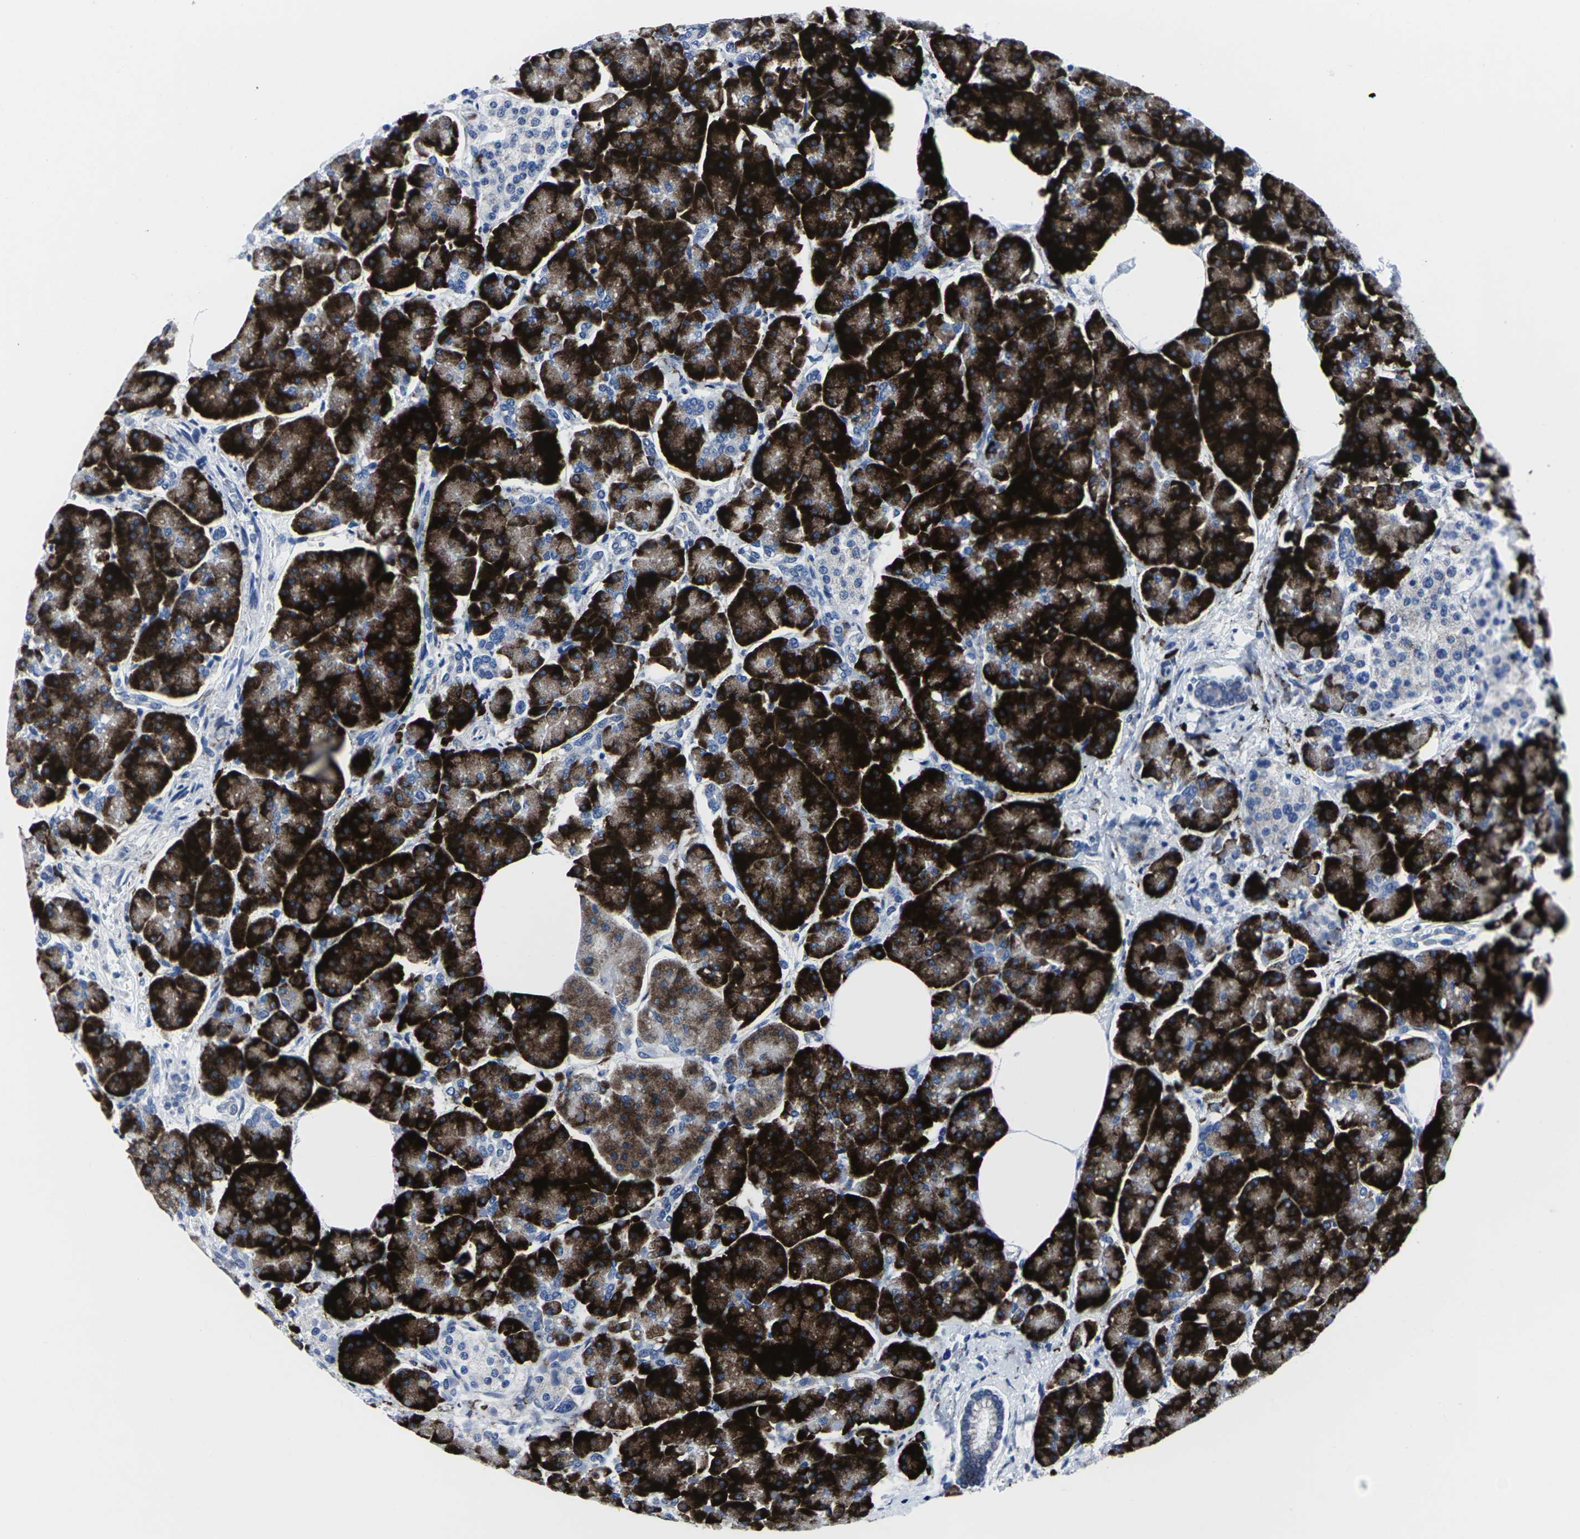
{"staining": {"intensity": "strong", "quantity": ">75%", "location": "cytoplasmic/membranous"}, "tissue": "pancreas", "cell_type": "Exocrine glandular cells", "image_type": "normal", "snomed": [{"axis": "morphology", "description": "Normal tissue, NOS"}, {"axis": "topography", "description": "Pancreas"}], "caption": "High-power microscopy captured an immunohistochemistry (IHC) micrograph of unremarkable pancreas, revealing strong cytoplasmic/membranous positivity in approximately >75% of exocrine glandular cells.", "gene": "RPN1", "patient": {"sex": "female", "age": 70}}